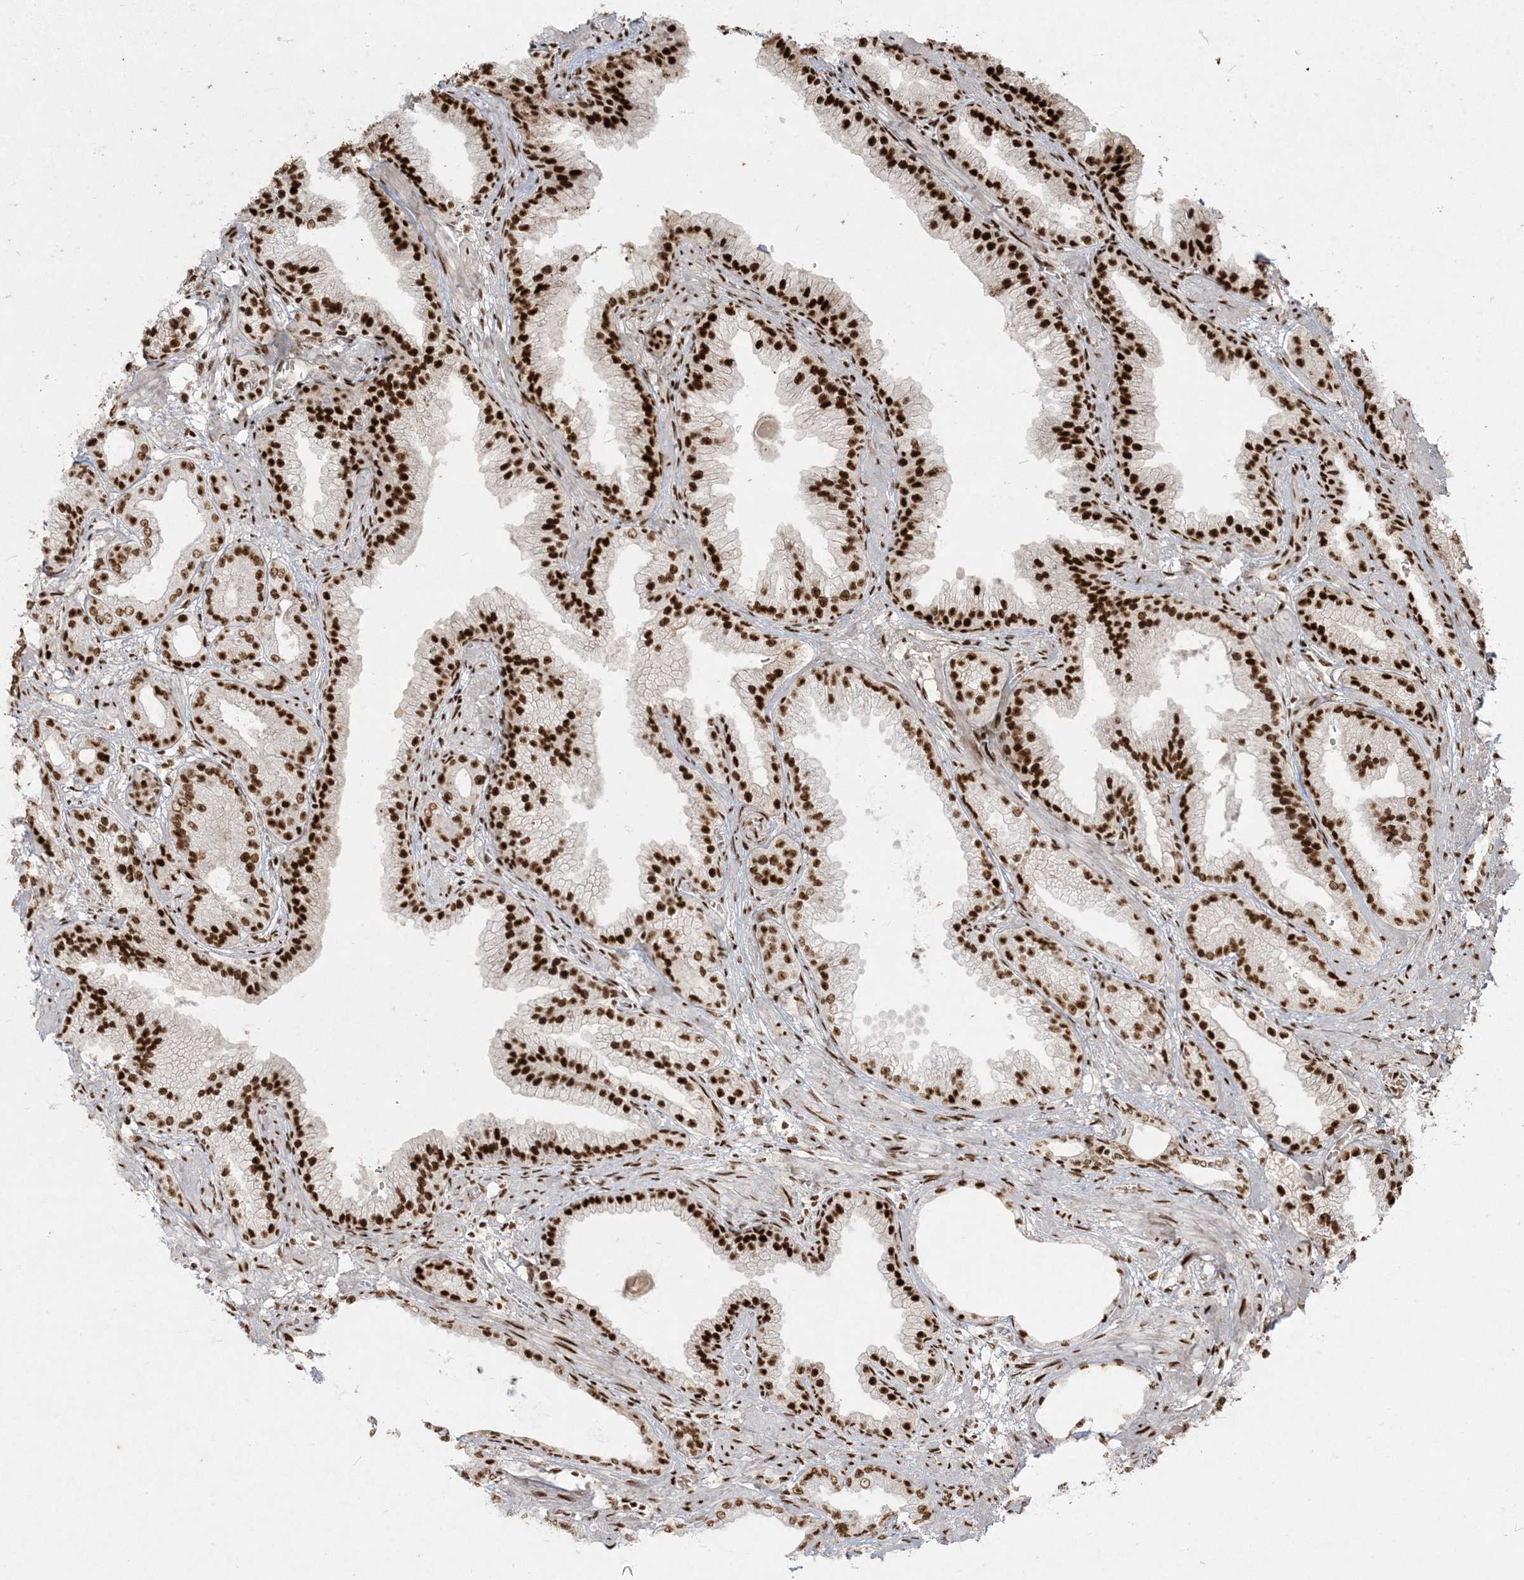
{"staining": {"intensity": "strong", "quantity": ">75%", "location": "nuclear"}, "tissue": "prostate cancer", "cell_type": "Tumor cells", "image_type": "cancer", "snomed": [{"axis": "morphology", "description": "Adenocarcinoma, High grade"}, {"axis": "topography", "description": "Prostate"}], "caption": "Human prostate high-grade adenocarcinoma stained with a protein marker demonstrates strong staining in tumor cells.", "gene": "RBM10", "patient": {"sex": "male", "age": 71}}